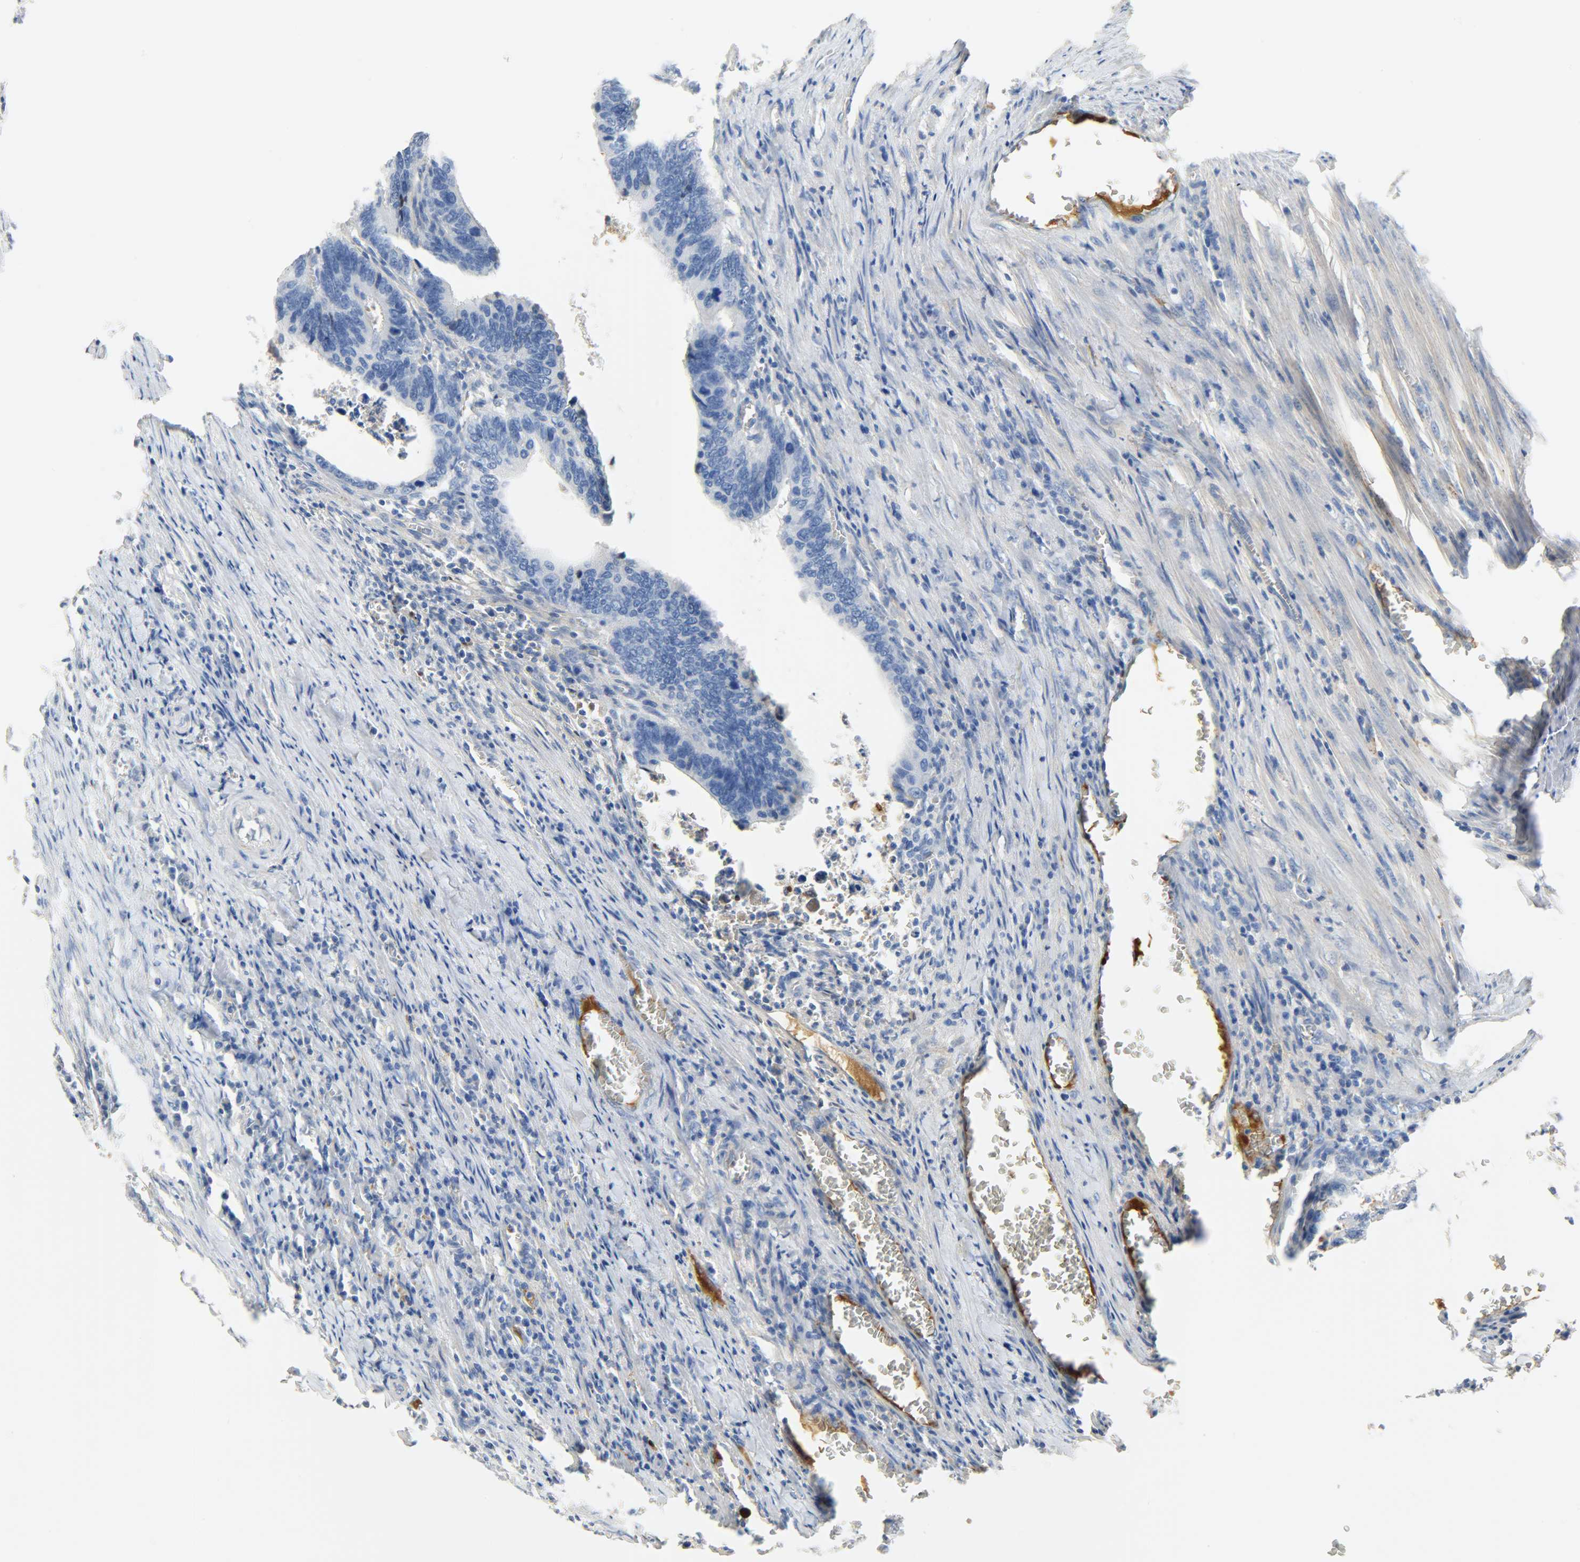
{"staining": {"intensity": "negative", "quantity": "none", "location": "none"}, "tissue": "colorectal cancer", "cell_type": "Tumor cells", "image_type": "cancer", "snomed": [{"axis": "morphology", "description": "Adenocarcinoma, NOS"}, {"axis": "topography", "description": "Colon"}], "caption": "Adenocarcinoma (colorectal) was stained to show a protein in brown. There is no significant staining in tumor cells.", "gene": "CRP", "patient": {"sex": "male", "age": 72}}